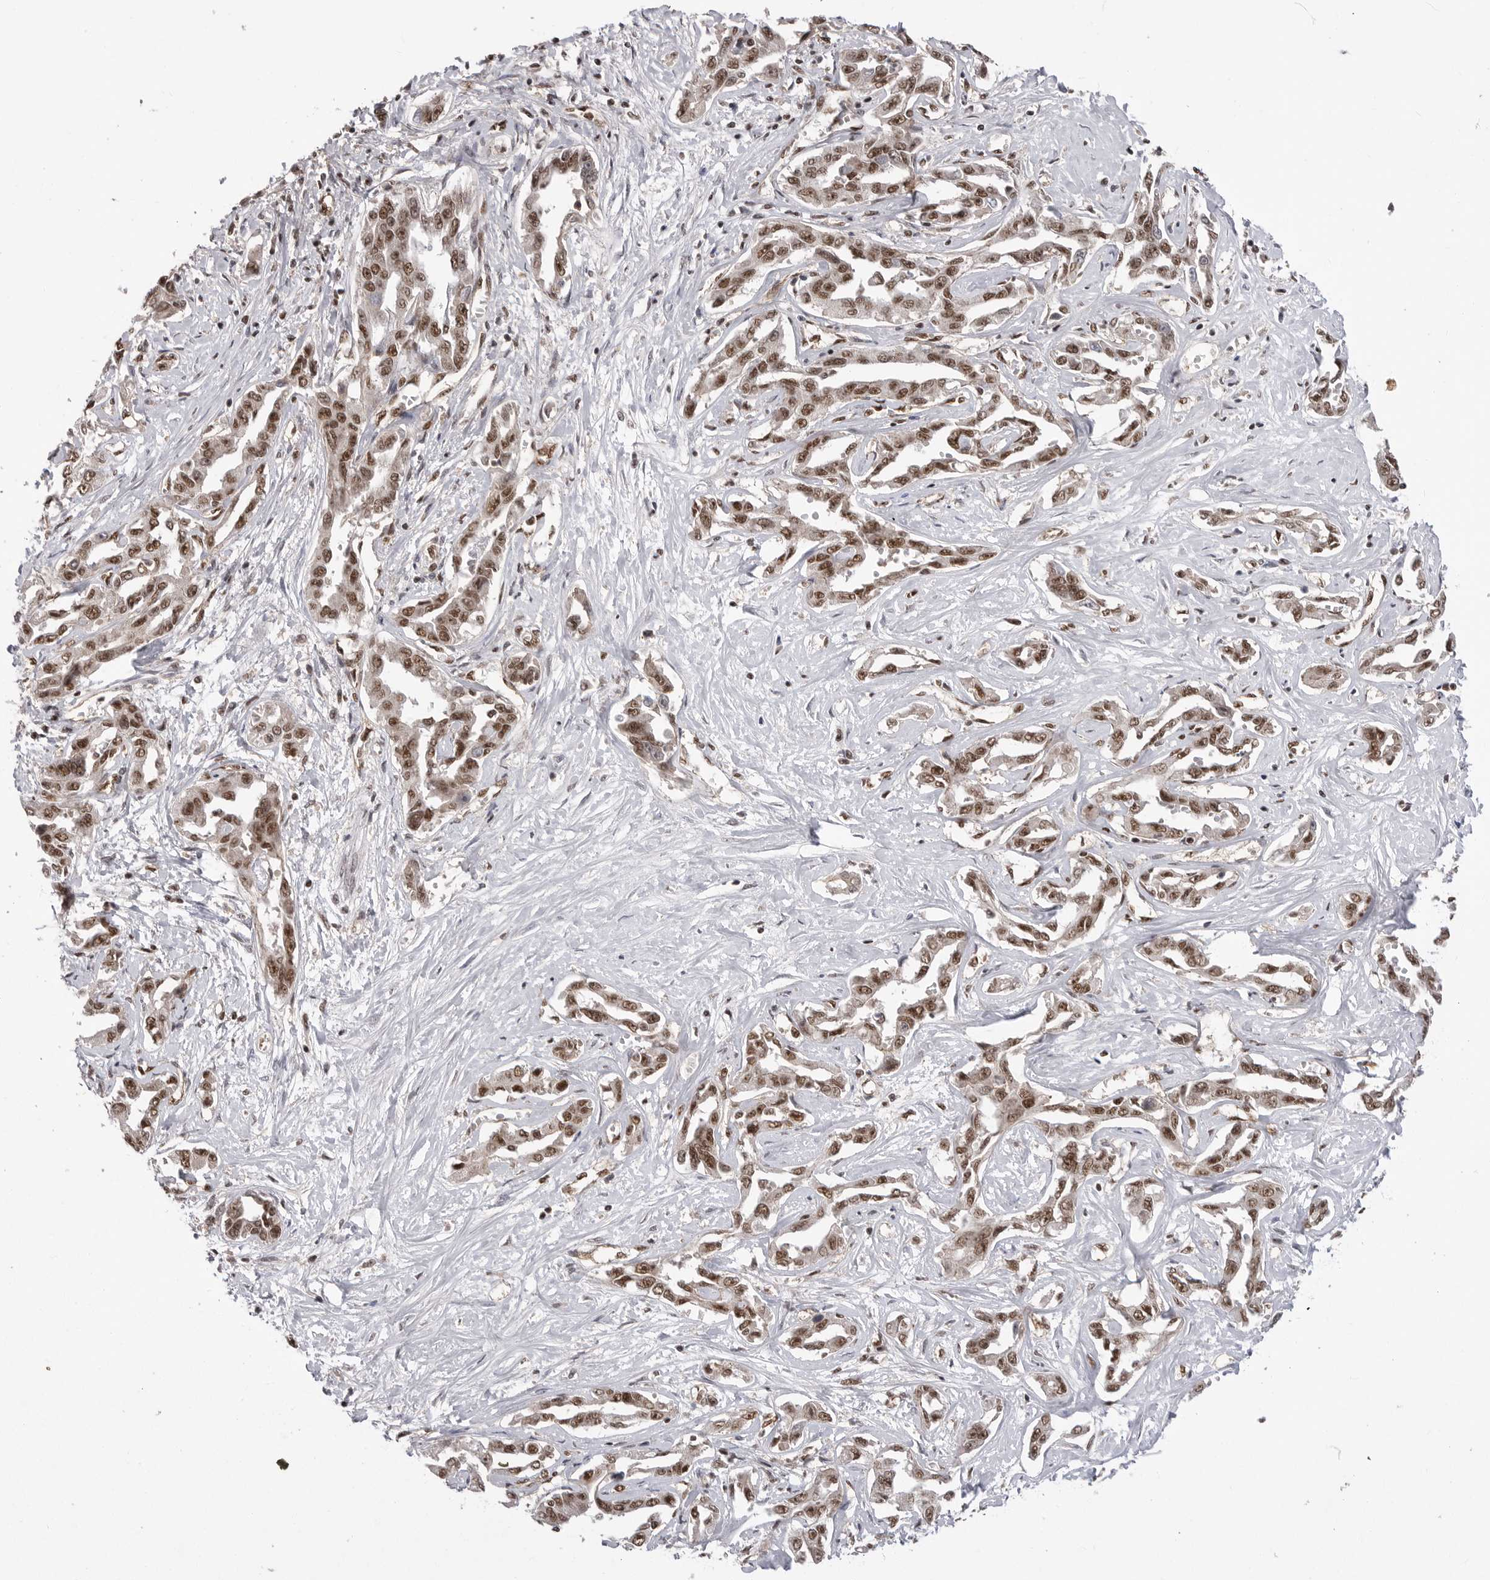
{"staining": {"intensity": "moderate", "quantity": ">75%", "location": "nuclear"}, "tissue": "liver cancer", "cell_type": "Tumor cells", "image_type": "cancer", "snomed": [{"axis": "morphology", "description": "Cholangiocarcinoma"}, {"axis": "topography", "description": "Liver"}], "caption": "High-magnification brightfield microscopy of liver cancer (cholangiocarcinoma) stained with DAB (3,3'-diaminobenzidine) (brown) and counterstained with hematoxylin (blue). tumor cells exhibit moderate nuclear positivity is identified in about>75% of cells.", "gene": "PPP1R8", "patient": {"sex": "male", "age": 59}}